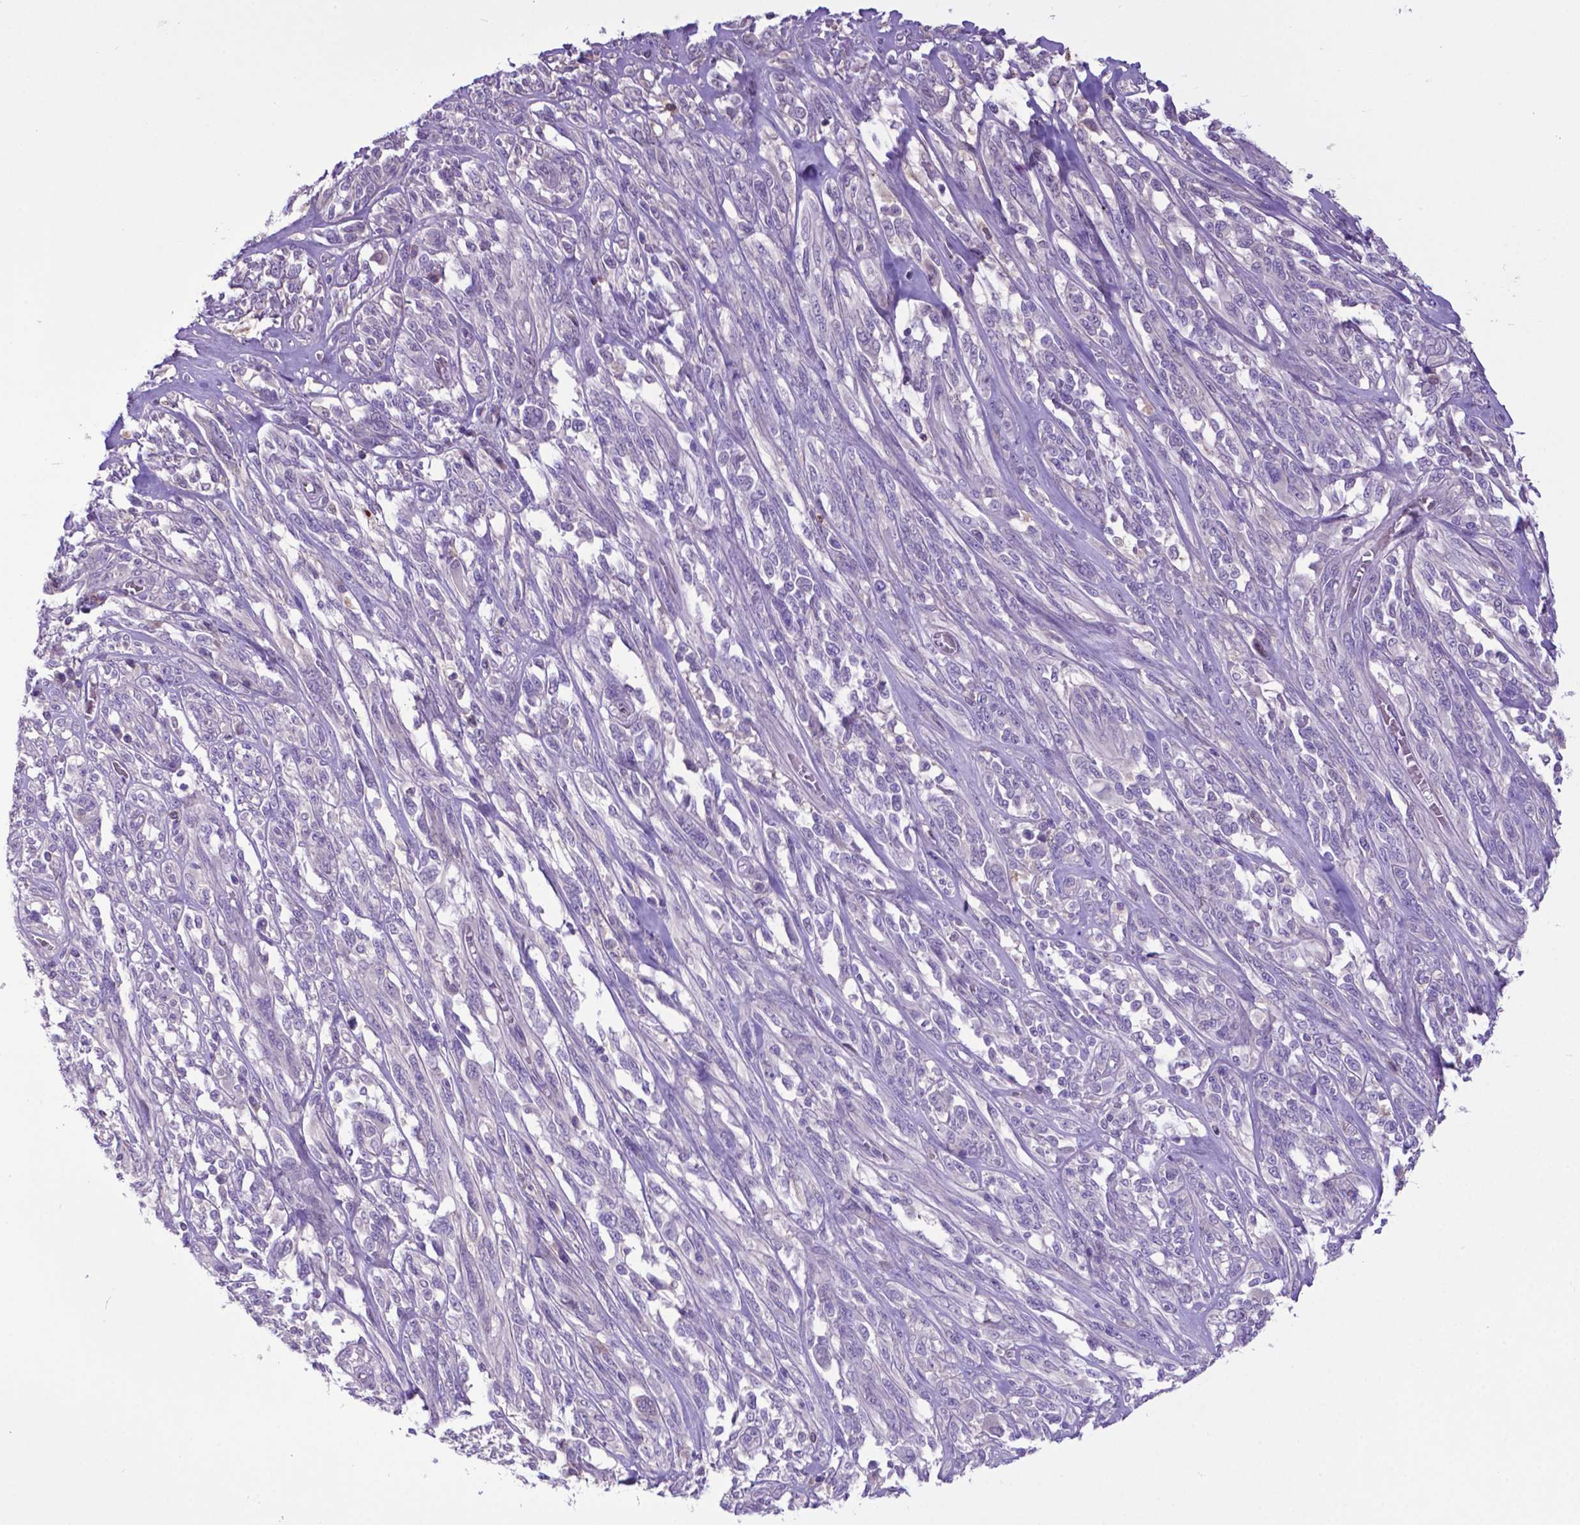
{"staining": {"intensity": "negative", "quantity": "none", "location": "none"}, "tissue": "melanoma", "cell_type": "Tumor cells", "image_type": "cancer", "snomed": [{"axis": "morphology", "description": "Malignant melanoma, NOS"}, {"axis": "topography", "description": "Skin"}], "caption": "Malignant melanoma stained for a protein using IHC shows no expression tumor cells.", "gene": "ADRA2B", "patient": {"sex": "female", "age": 91}}